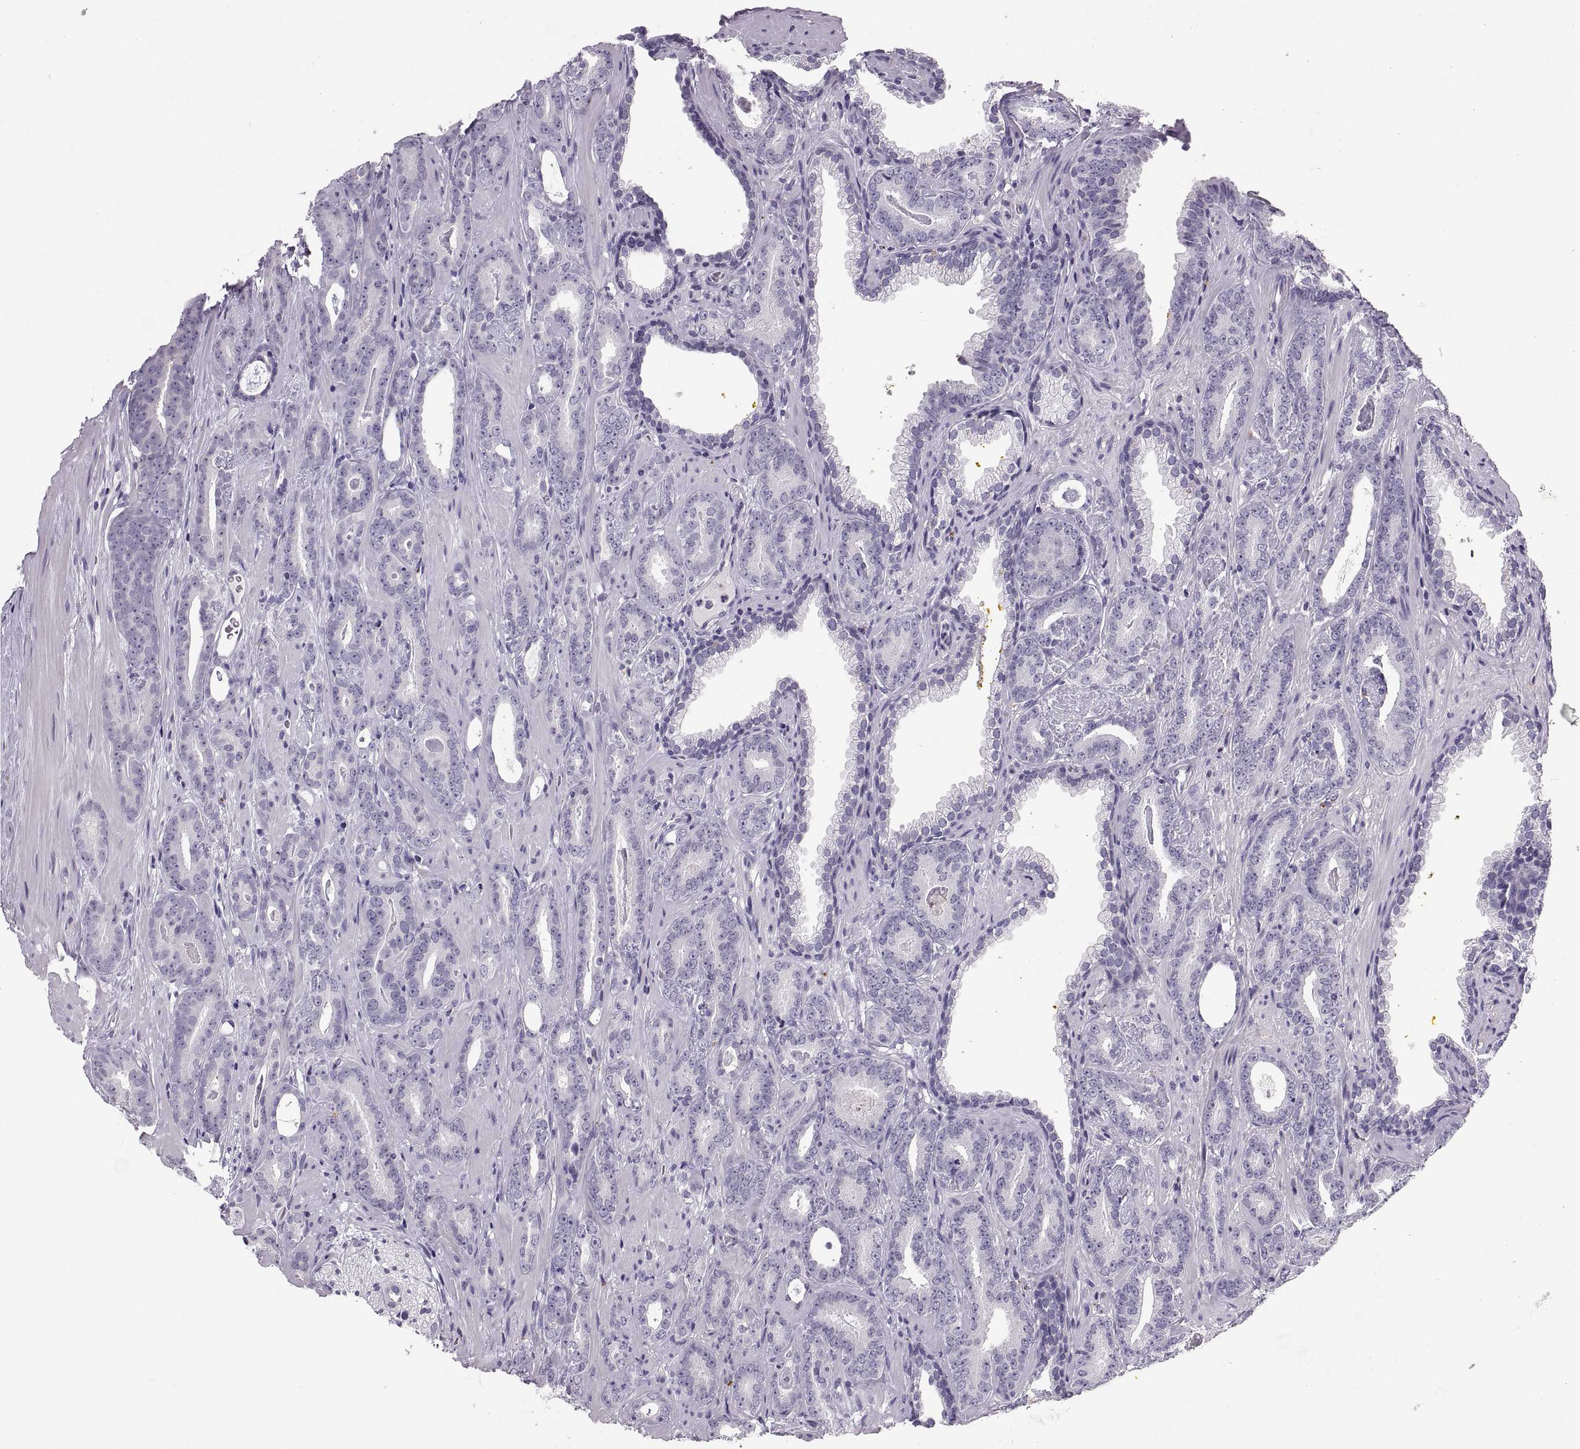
{"staining": {"intensity": "negative", "quantity": "none", "location": "none"}, "tissue": "prostate cancer", "cell_type": "Tumor cells", "image_type": "cancer", "snomed": [{"axis": "morphology", "description": "Adenocarcinoma, Medium grade"}, {"axis": "topography", "description": "Prostate and seminal vesicle, NOS"}, {"axis": "topography", "description": "Prostate"}], "caption": "Immunohistochemistry of prostate medium-grade adenocarcinoma exhibits no positivity in tumor cells. (Stains: DAB (3,3'-diaminobenzidine) immunohistochemistry (IHC) with hematoxylin counter stain, Microscopy: brightfield microscopy at high magnification).", "gene": "QRICH2", "patient": {"sex": "male", "age": 54}}